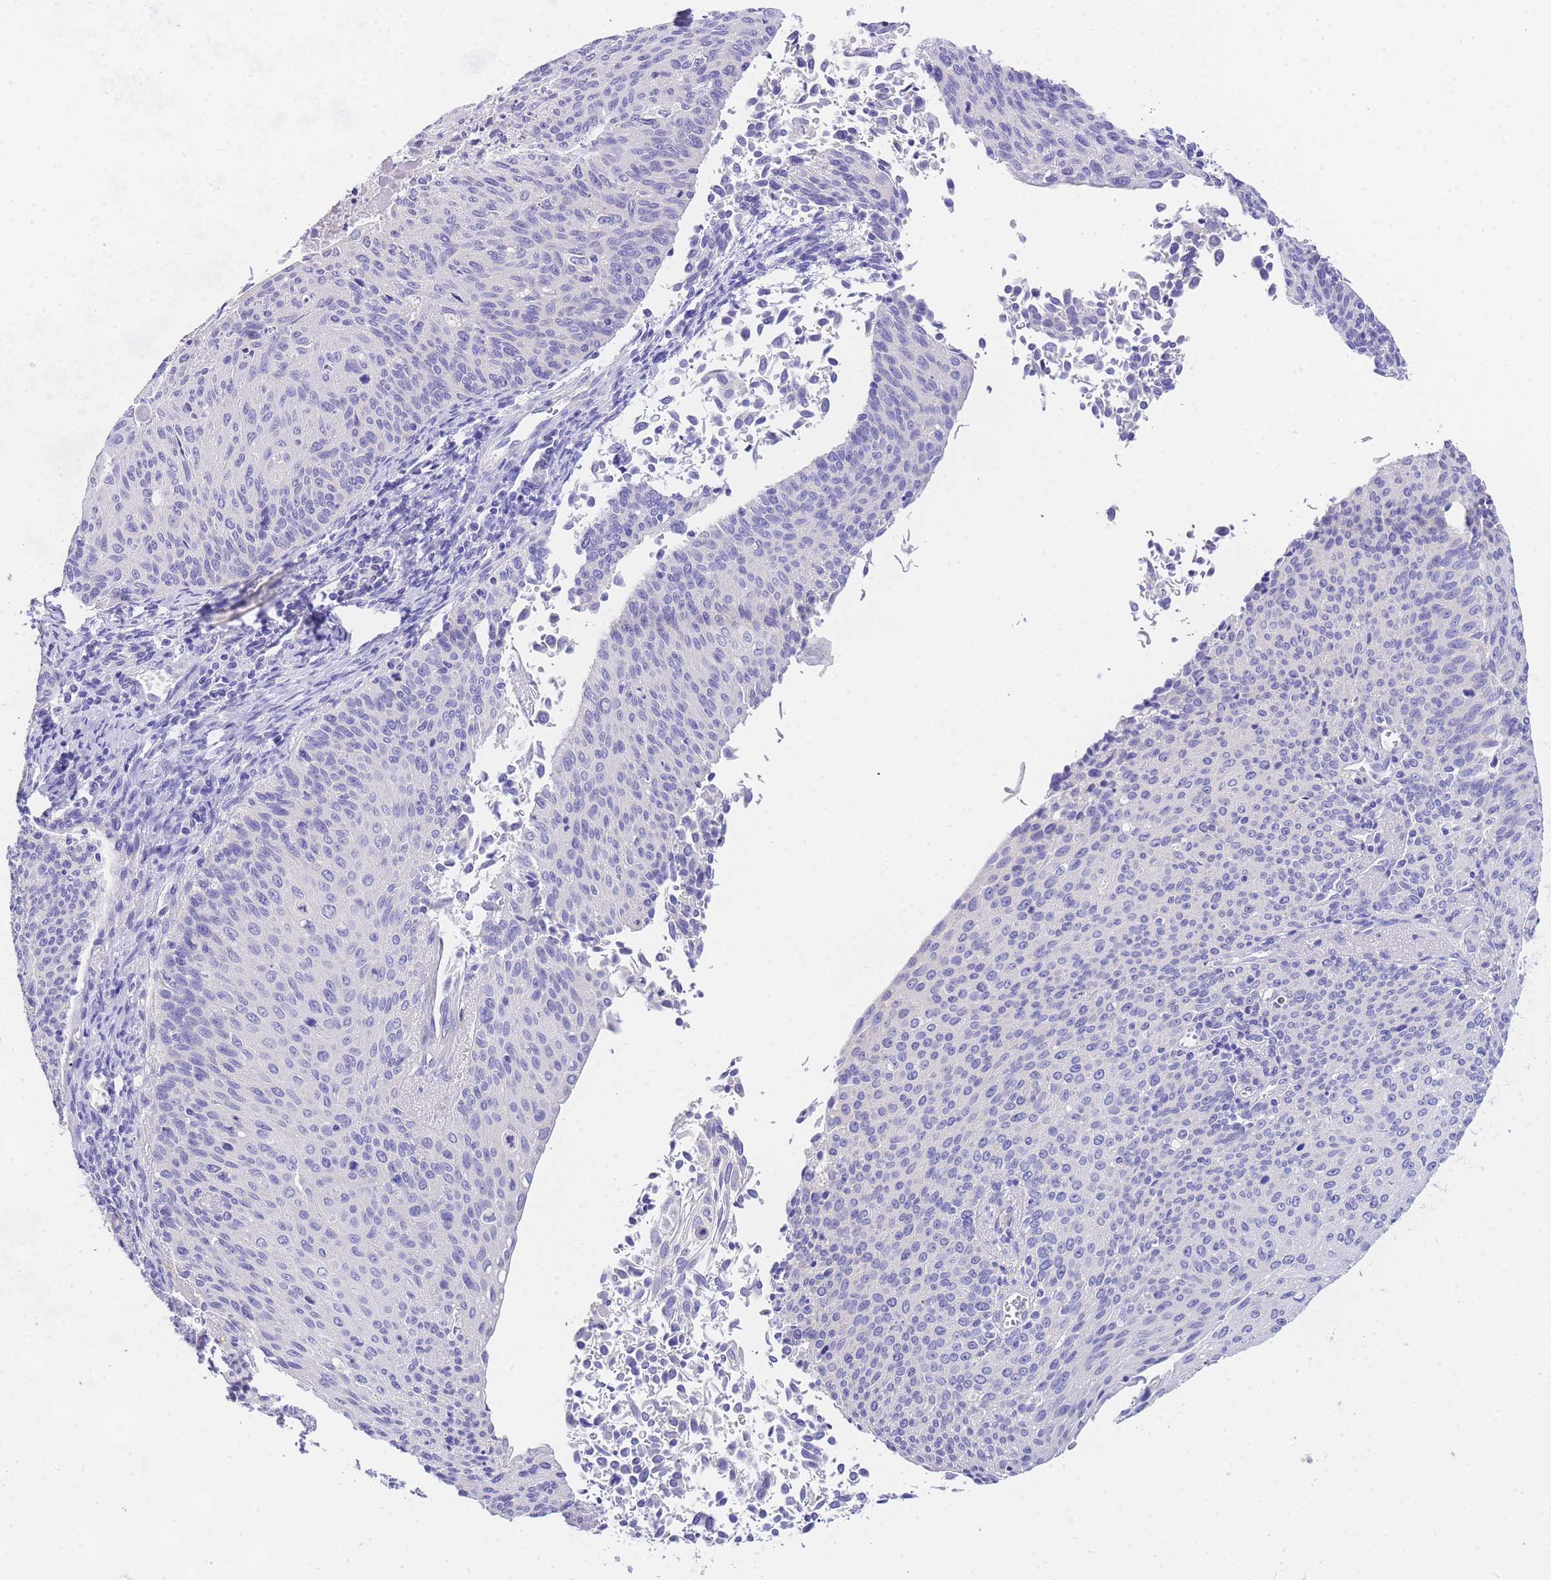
{"staining": {"intensity": "negative", "quantity": "none", "location": "none"}, "tissue": "cervical cancer", "cell_type": "Tumor cells", "image_type": "cancer", "snomed": [{"axis": "morphology", "description": "Squamous cell carcinoma, NOS"}, {"axis": "topography", "description": "Cervix"}], "caption": "This is an immunohistochemistry histopathology image of squamous cell carcinoma (cervical). There is no staining in tumor cells.", "gene": "EPN2", "patient": {"sex": "female", "age": 55}}